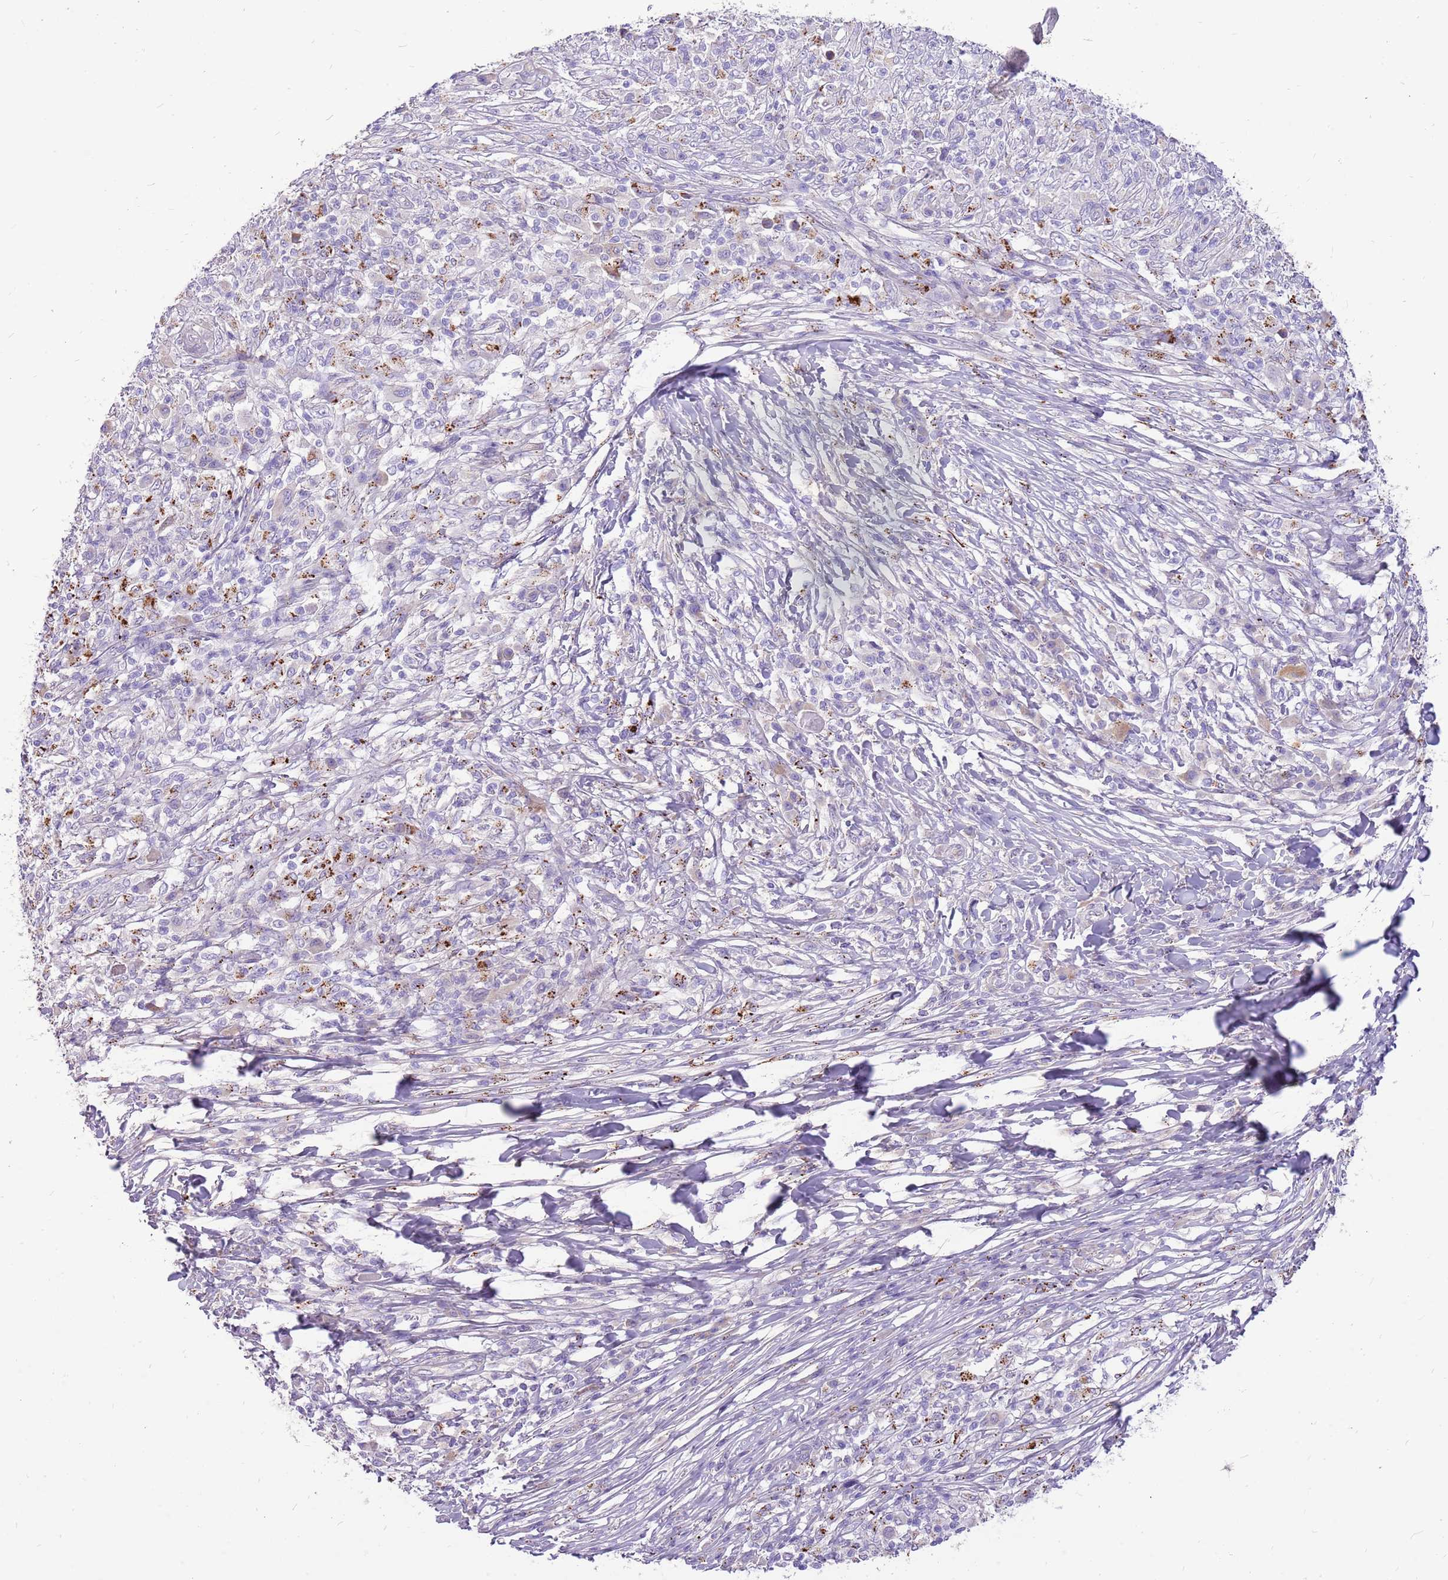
{"staining": {"intensity": "negative", "quantity": "none", "location": "none"}, "tissue": "melanoma", "cell_type": "Tumor cells", "image_type": "cancer", "snomed": [{"axis": "morphology", "description": "Malignant melanoma, NOS"}, {"axis": "topography", "description": "Skin"}], "caption": "The IHC micrograph has no significant expression in tumor cells of malignant melanoma tissue. Brightfield microscopy of IHC stained with DAB (brown) and hematoxylin (blue), captured at high magnification.", "gene": "NTN4", "patient": {"sex": "male", "age": 66}}